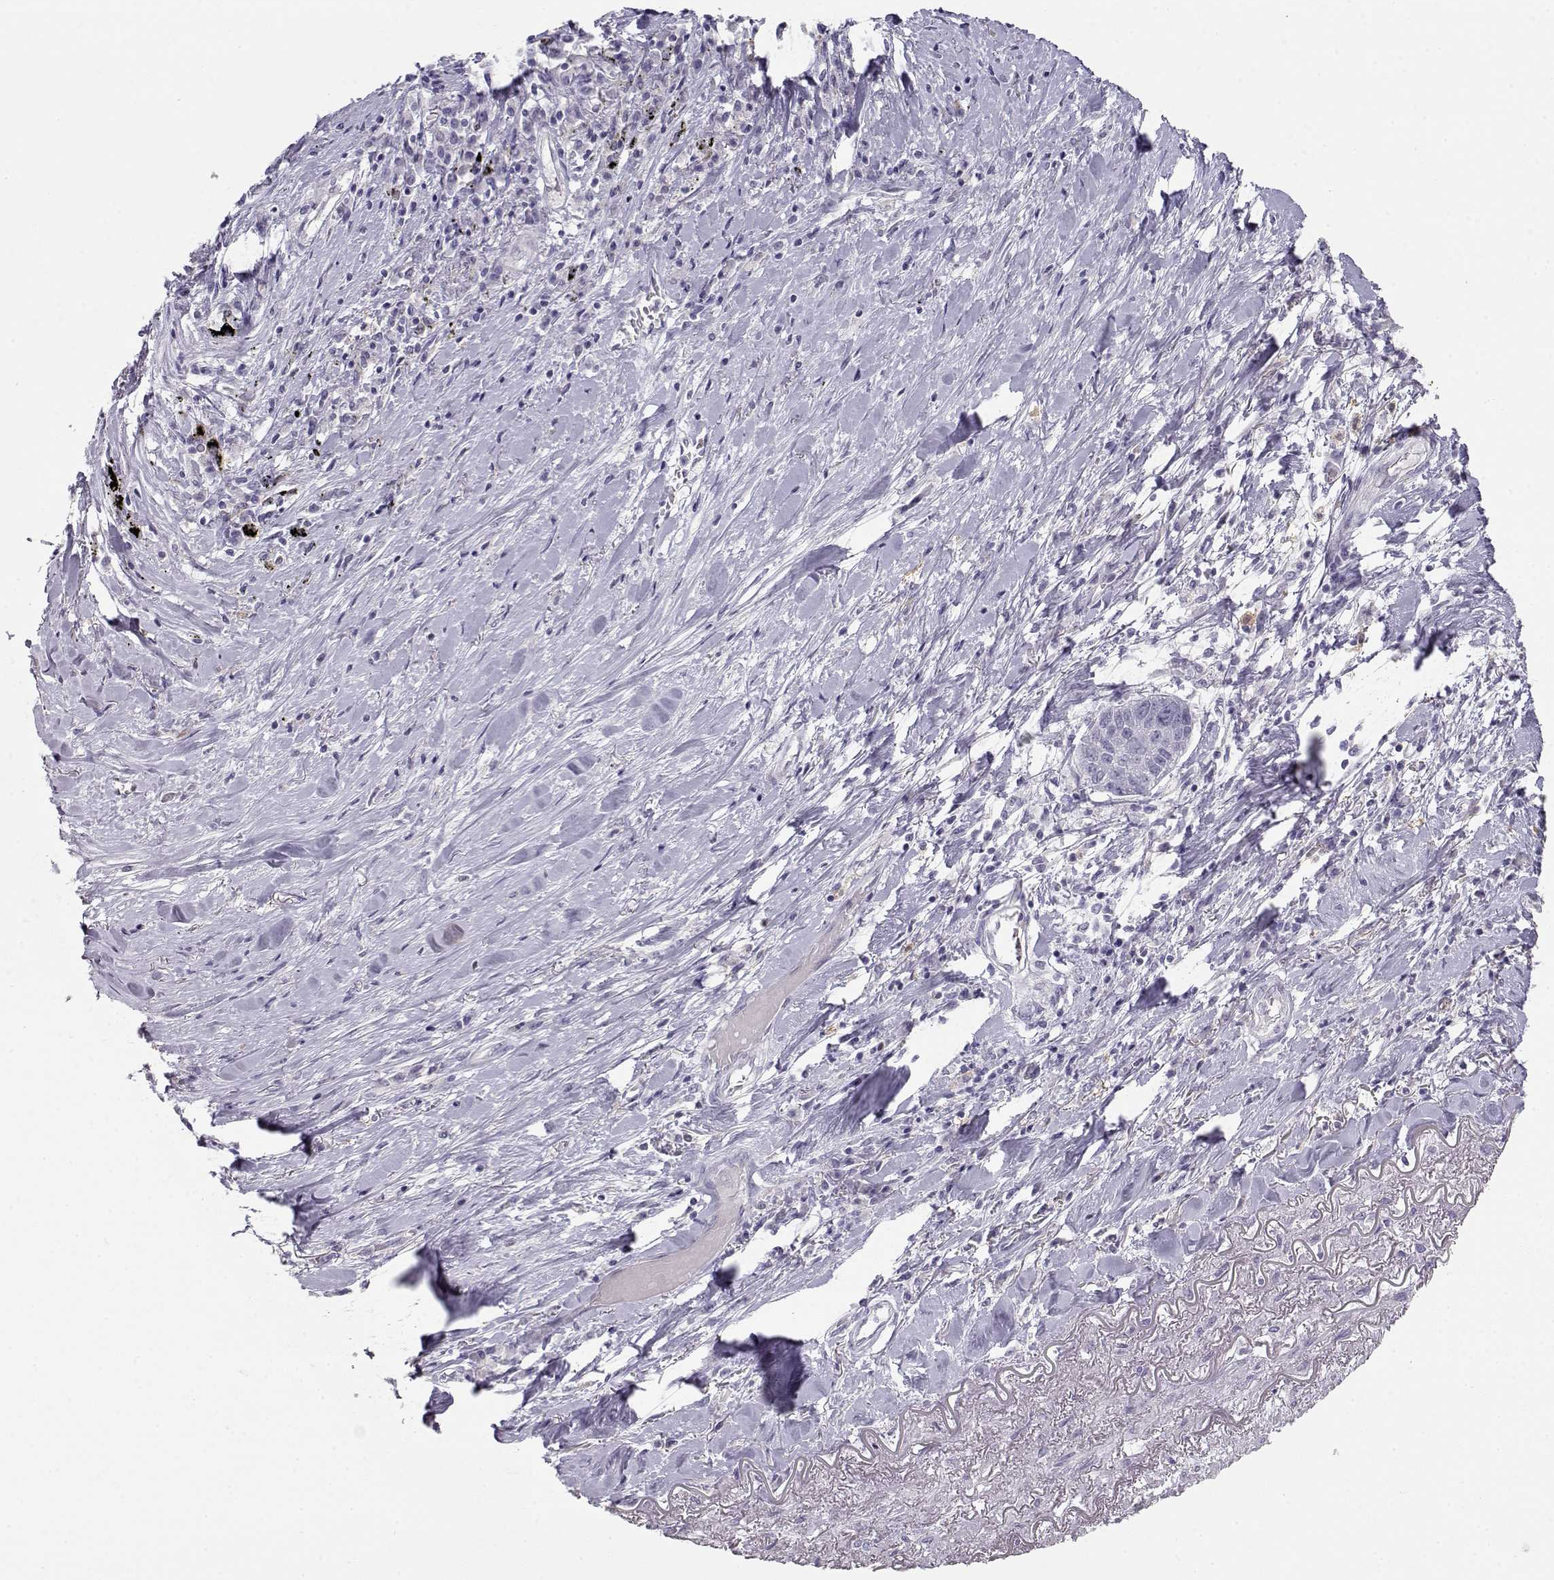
{"staining": {"intensity": "negative", "quantity": "none", "location": "none"}, "tissue": "lung cancer", "cell_type": "Tumor cells", "image_type": "cancer", "snomed": [{"axis": "morphology", "description": "Squamous cell carcinoma, NOS"}, {"axis": "topography", "description": "Lung"}], "caption": "IHC of human lung cancer (squamous cell carcinoma) displays no staining in tumor cells.", "gene": "NUTM1", "patient": {"sex": "male", "age": 73}}